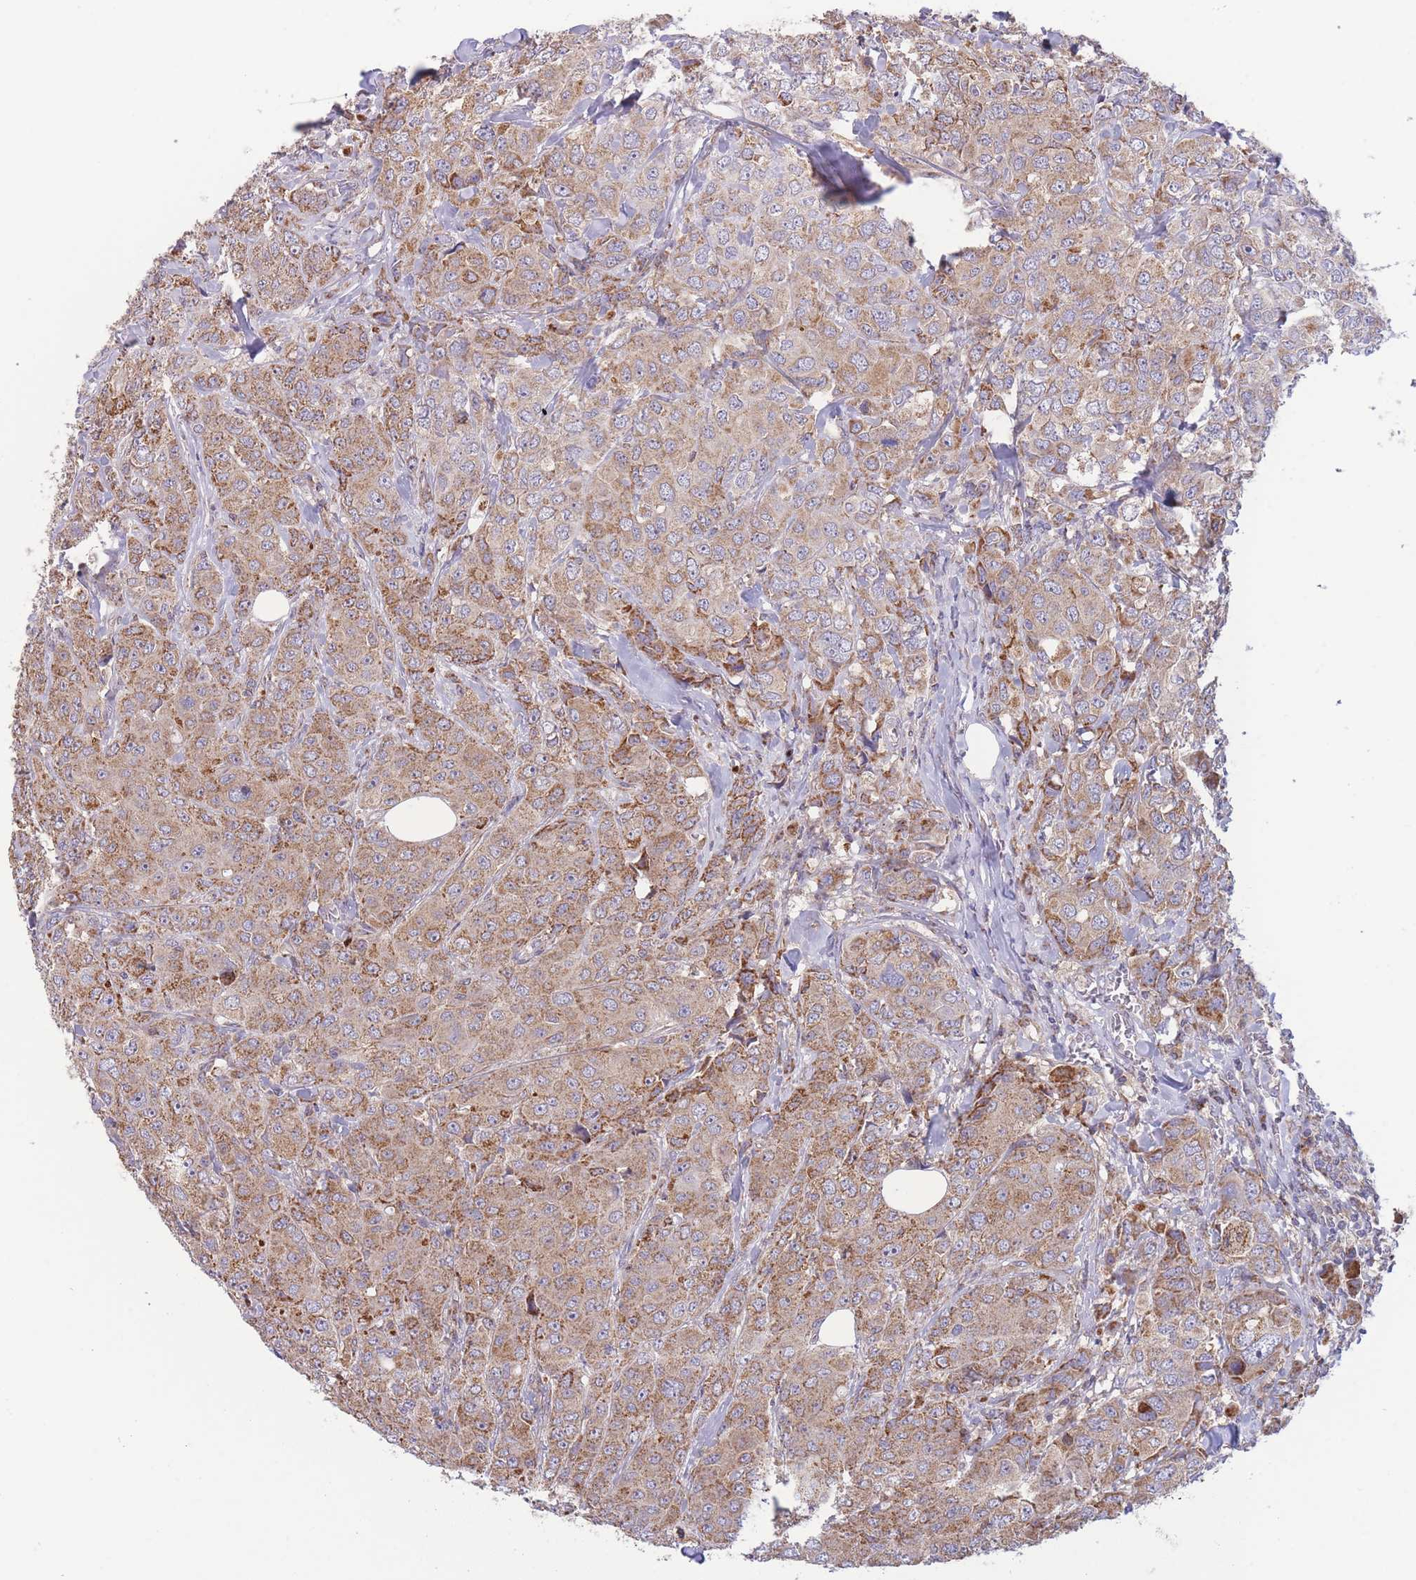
{"staining": {"intensity": "moderate", "quantity": ">75%", "location": "cytoplasmic/membranous"}, "tissue": "breast cancer", "cell_type": "Tumor cells", "image_type": "cancer", "snomed": [{"axis": "morphology", "description": "Duct carcinoma"}, {"axis": "topography", "description": "Breast"}], "caption": "Immunohistochemistry (IHC) micrograph of human invasive ductal carcinoma (breast) stained for a protein (brown), which reveals medium levels of moderate cytoplasmic/membranous positivity in about >75% of tumor cells.", "gene": "SLC25A42", "patient": {"sex": "female", "age": 43}}